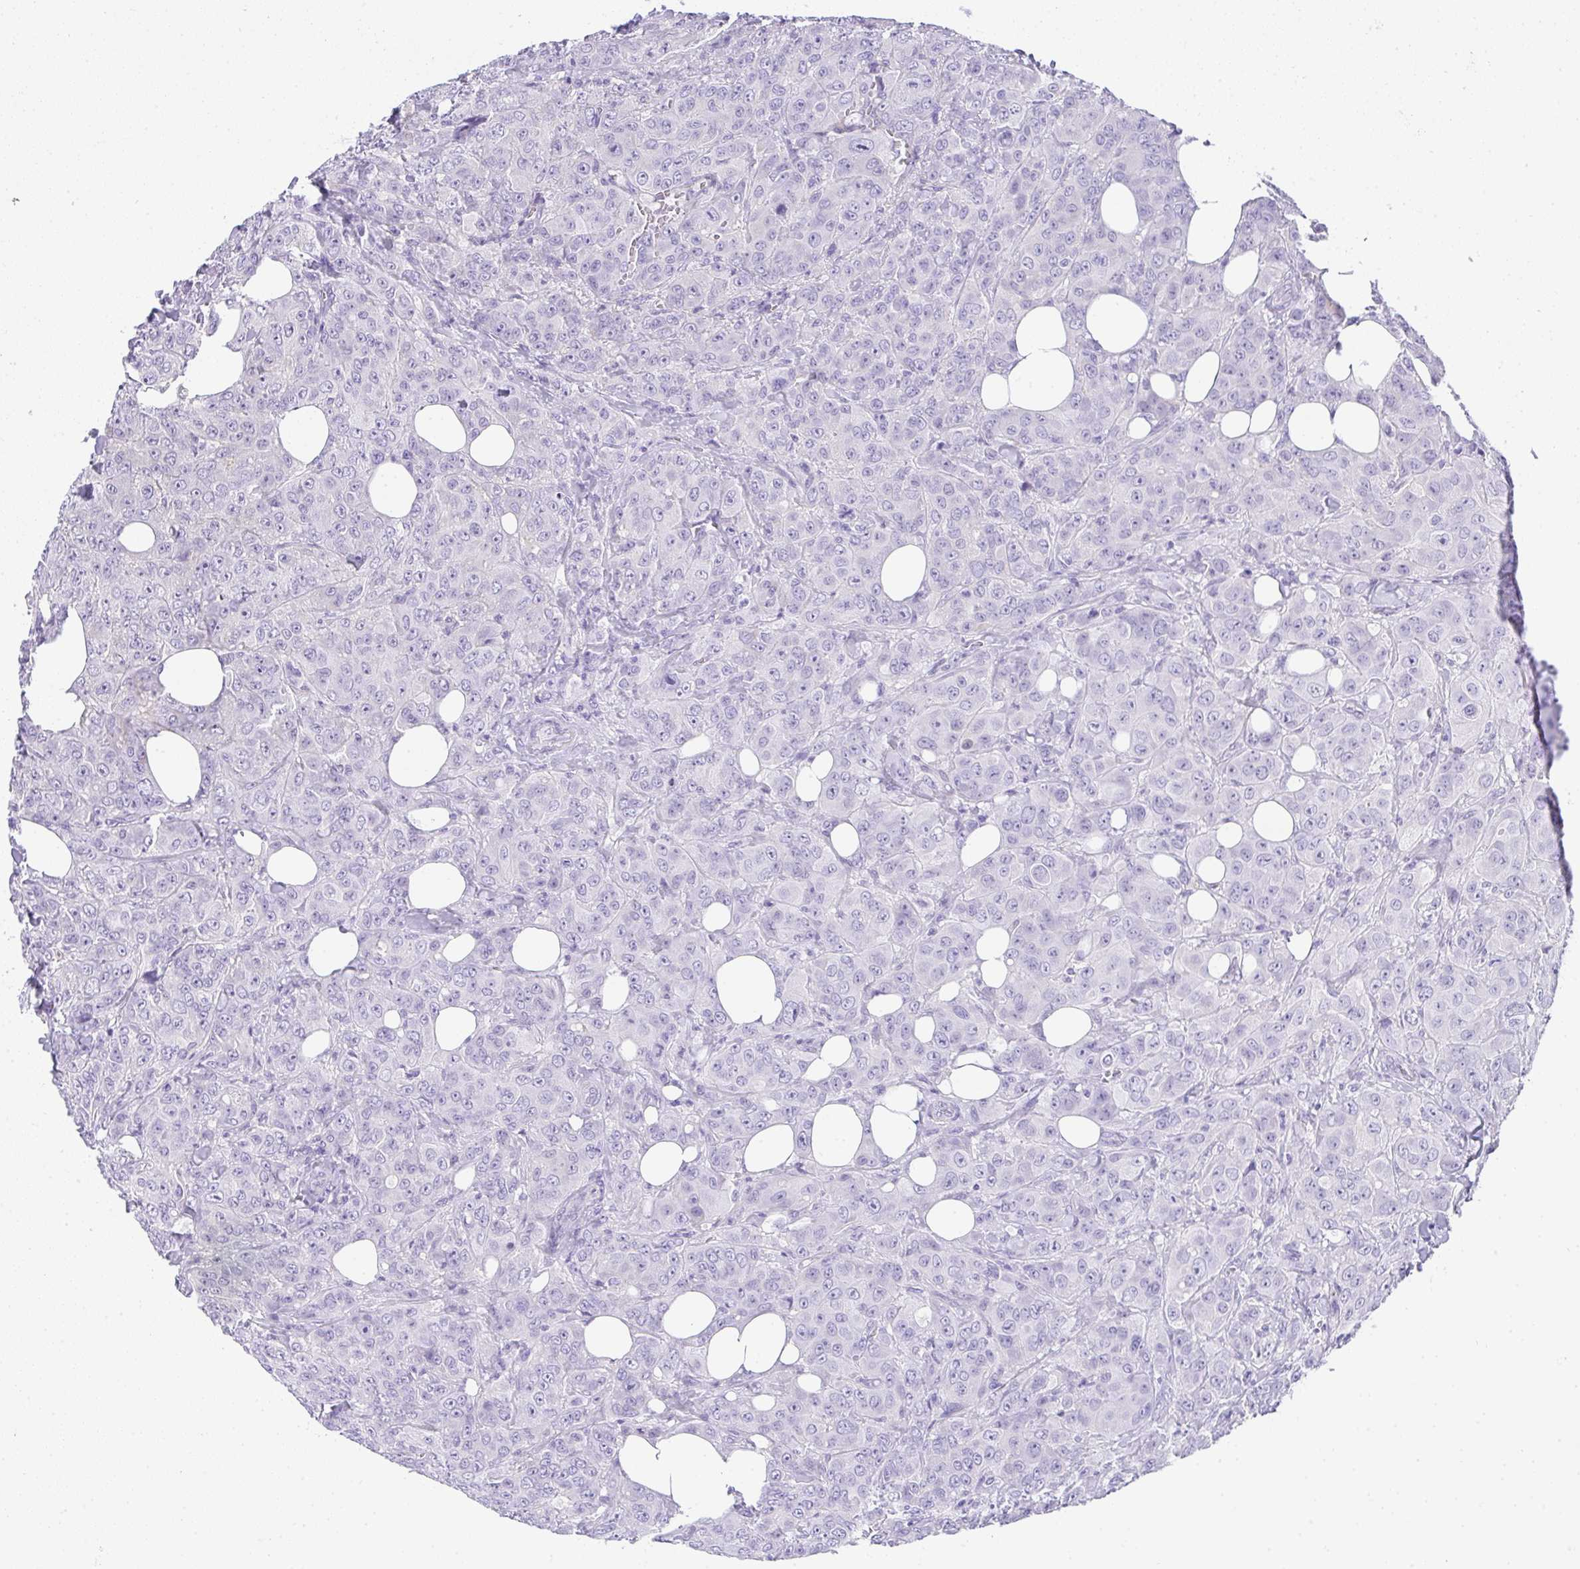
{"staining": {"intensity": "negative", "quantity": "none", "location": "none"}, "tissue": "breast cancer", "cell_type": "Tumor cells", "image_type": "cancer", "snomed": [{"axis": "morphology", "description": "Normal tissue, NOS"}, {"axis": "morphology", "description": "Duct carcinoma"}, {"axis": "topography", "description": "Breast"}], "caption": "High magnification brightfield microscopy of intraductal carcinoma (breast) stained with DAB (3,3'-diaminobenzidine) (brown) and counterstained with hematoxylin (blue): tumor cells show no significant staining.", "gene": "PLPPR3", "patient": {"sex": "female", "age": 43}}